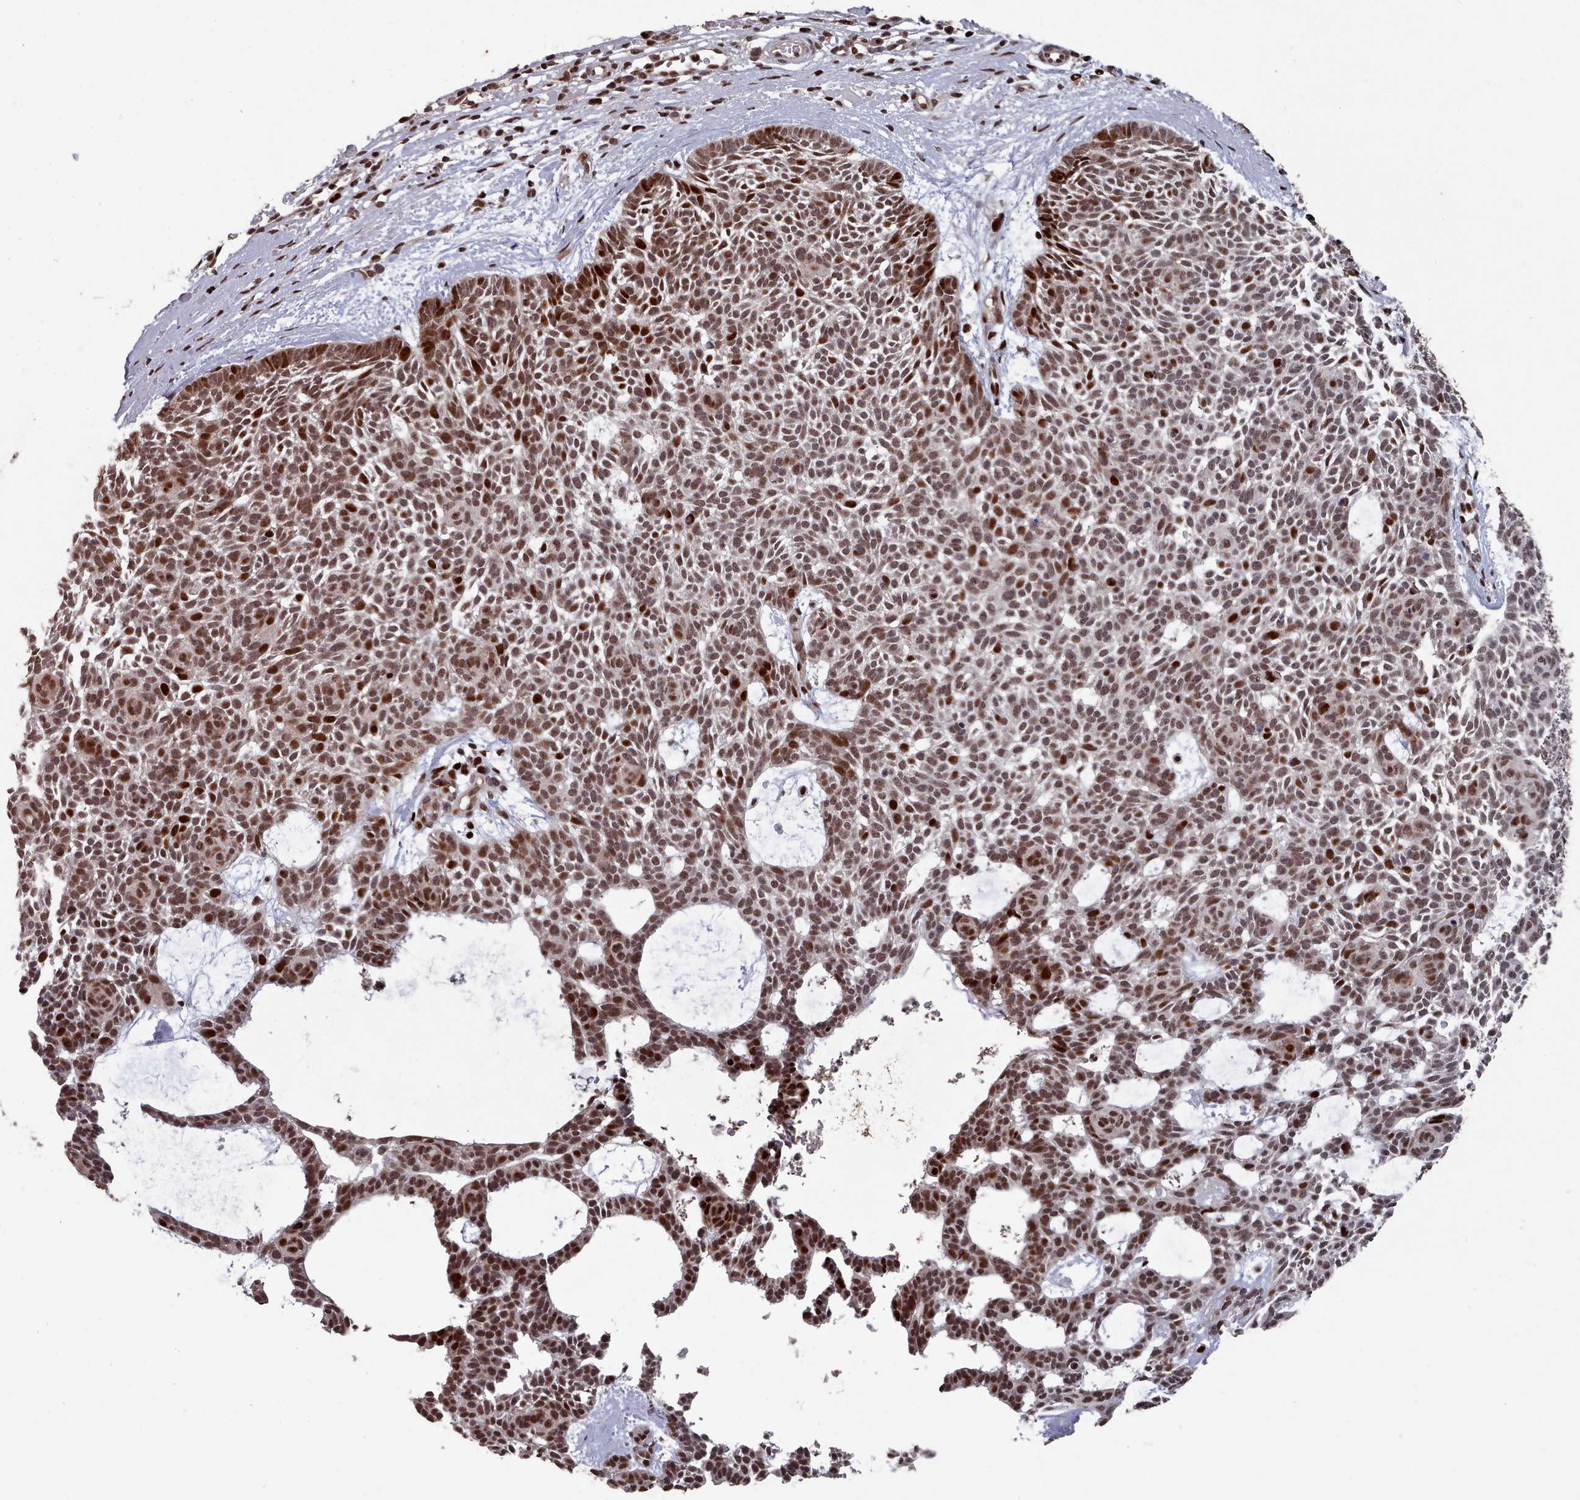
{"staining": {"intensity": "strong", "quantity": "25%-75%", "location": "nuclear"}, "tissue": "skin cancer", "cell_type": "Tumor cells", "image_type": "cancer", "snomed": [{"axis": "morphology", "description": "Basal cell carcinoma"}, {"axis": "topography", "description": "Skin"}], "caption": "A brown stain highlights strong nuclear positivity of a protein in human skin cancer tumor cells.", "gene": "PNRC2", "patient": {"sex": "male", "age": 61}}